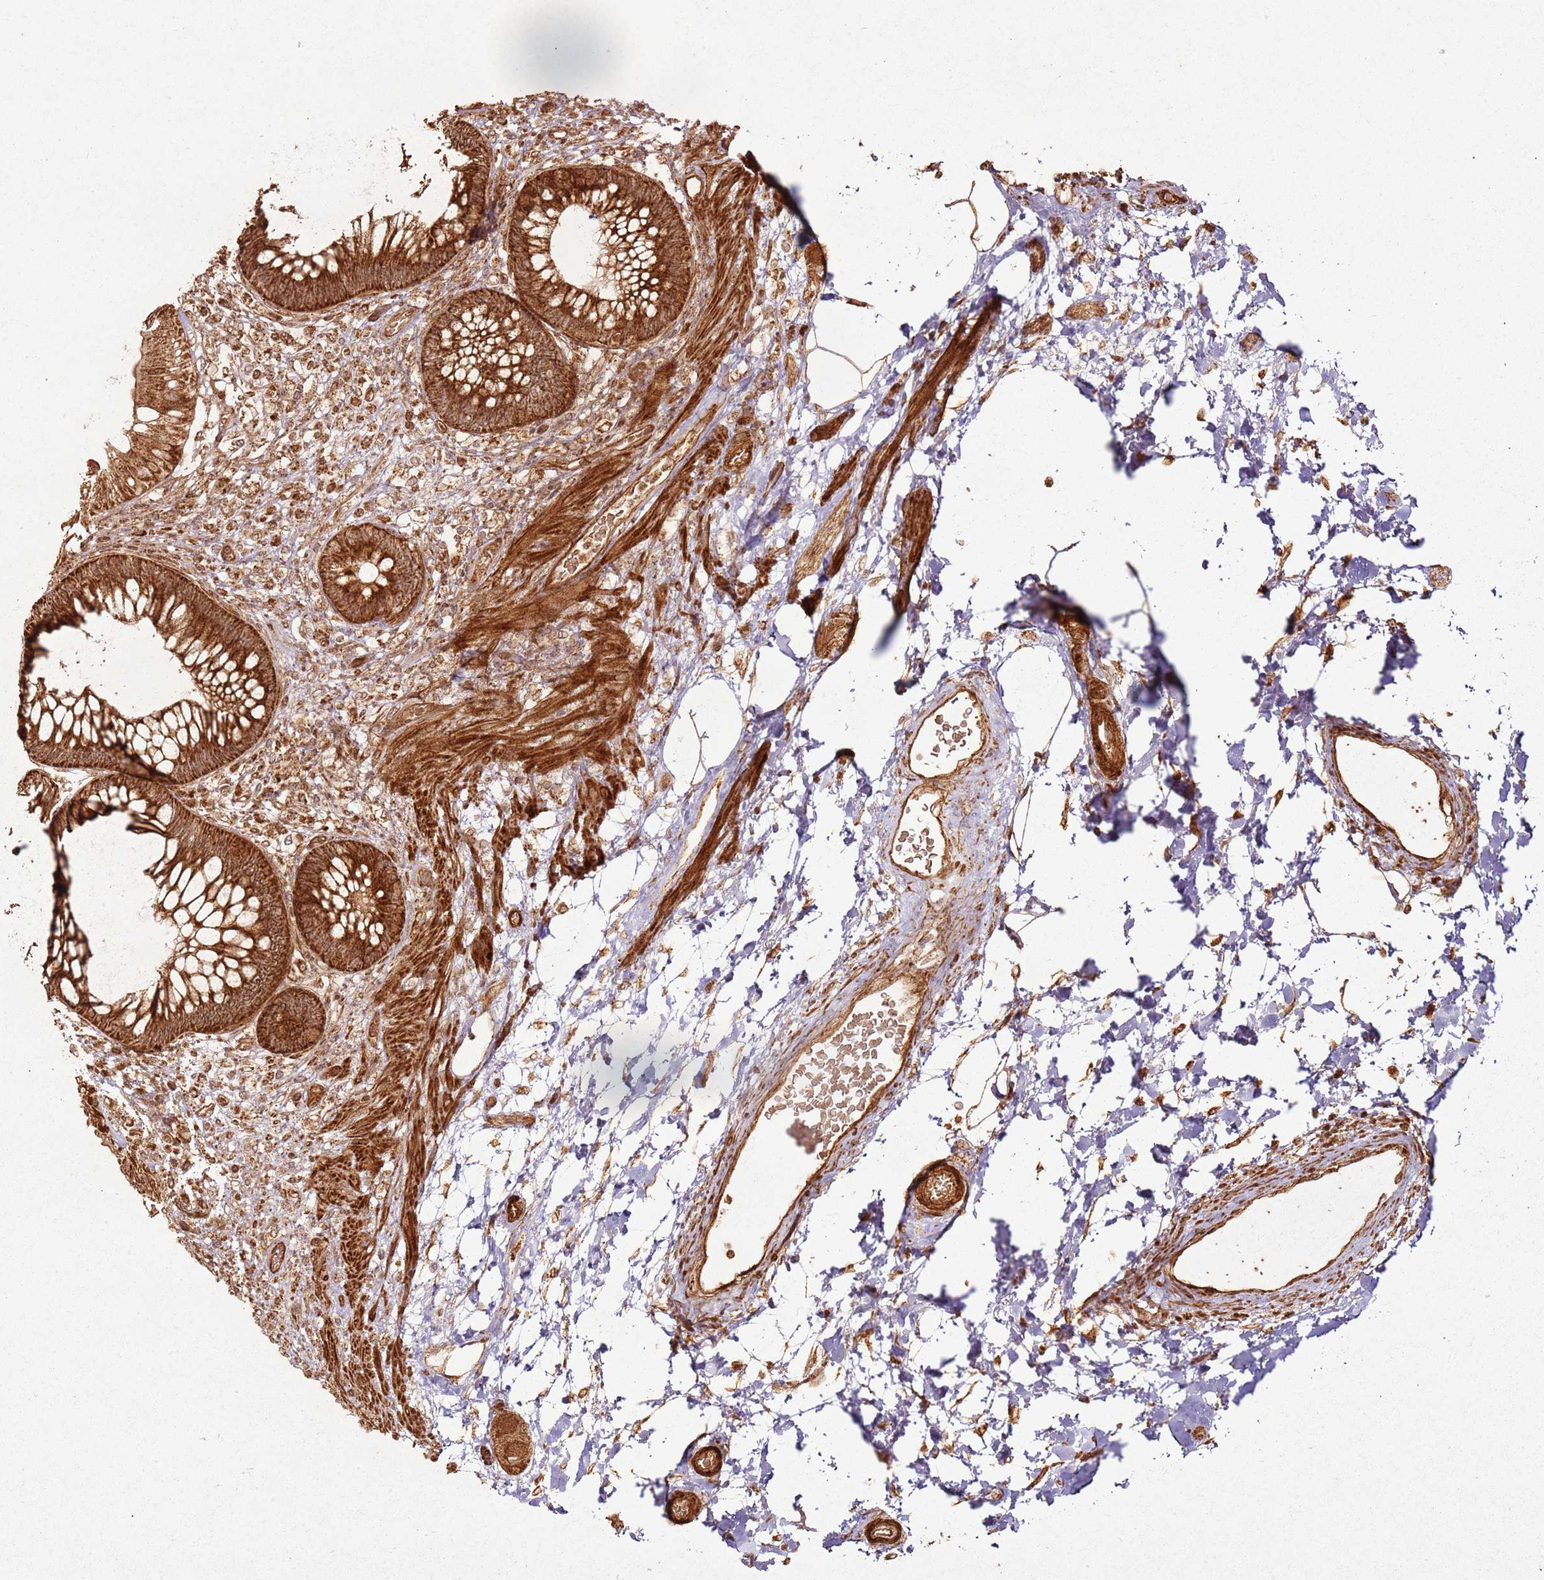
{"staining": {"intensity": "strong", "quantity": ">75%", "location": "cytoplasmic/membranous"}, "tissue": "rectum", "cell_type": "Glandular cells", "image_type": "normal", "snomed": [{"axis": "morphology", "description": "Normal tissue, NOS"}, {"axis": "topography", "description": "Rectum"}], "caption": "High-power microscopy captured an immunohistochemistry histopathology image of benign rectum, revealing strong cytoplasmic/membranous positivity in about >75% of glandular cells.", "gene": "MRPS6", "patient": {"sex": "male", "age": 51}}